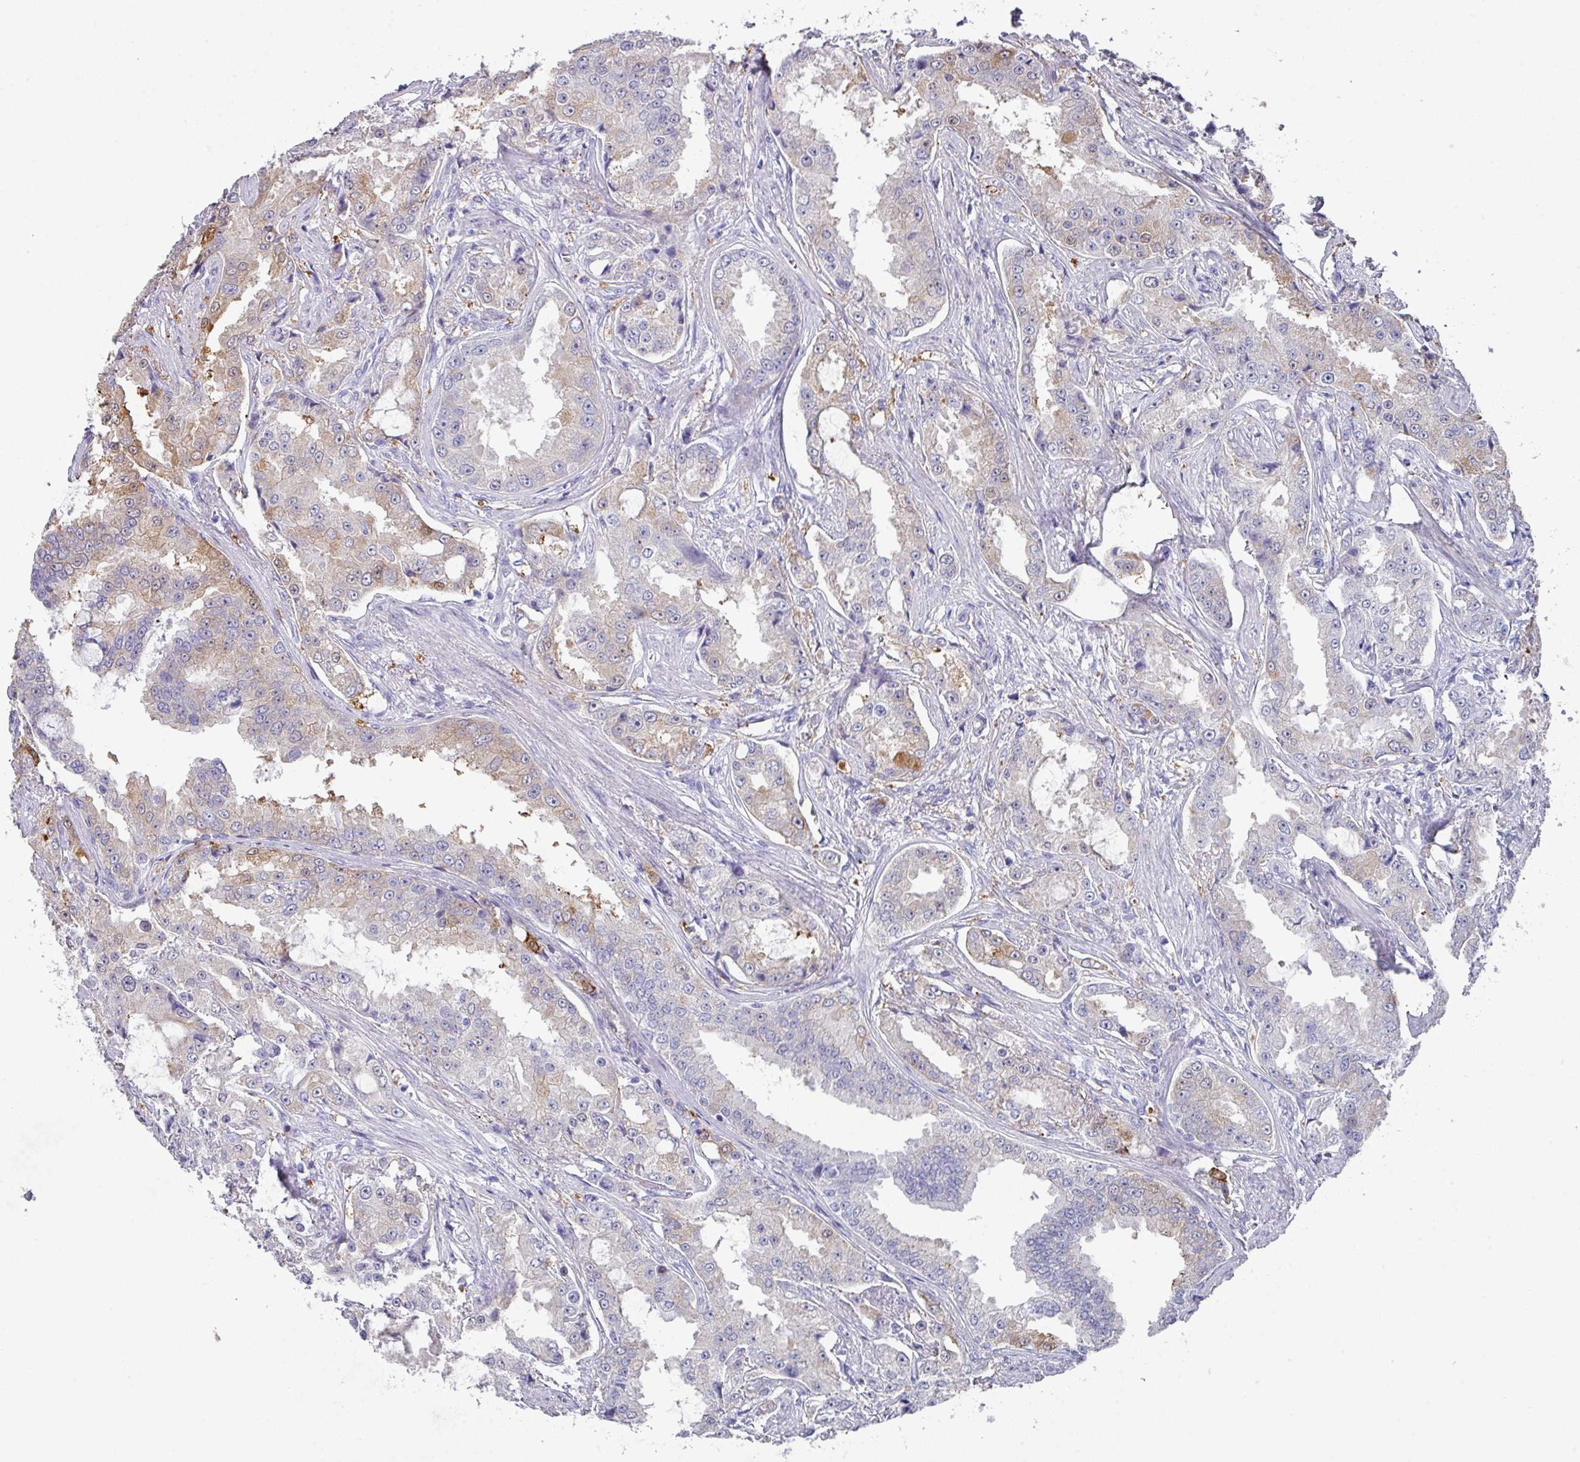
{"staining": {"intensity": "moderate", "quantity": "<25%", "location": "cytoplasmic/membranous"}, "tissue": "prostate cancer", "cell_type": "Tumor cells", "image_type": "cancer", "snomed": [{"axis": "morphology", "description": "Adenocarcinoma, High grade"}, {"axis": "topography", "description": "Prostate"}], "caption": "Tumor cells reveal low levels of moderate cytoplasmic/membranous expression in approximately <25% of cells in human prostate cancer (adenocarcinoma (high-grade)).", "gene": "PEX10", "patient": {"sex": "male", "age": 73}}